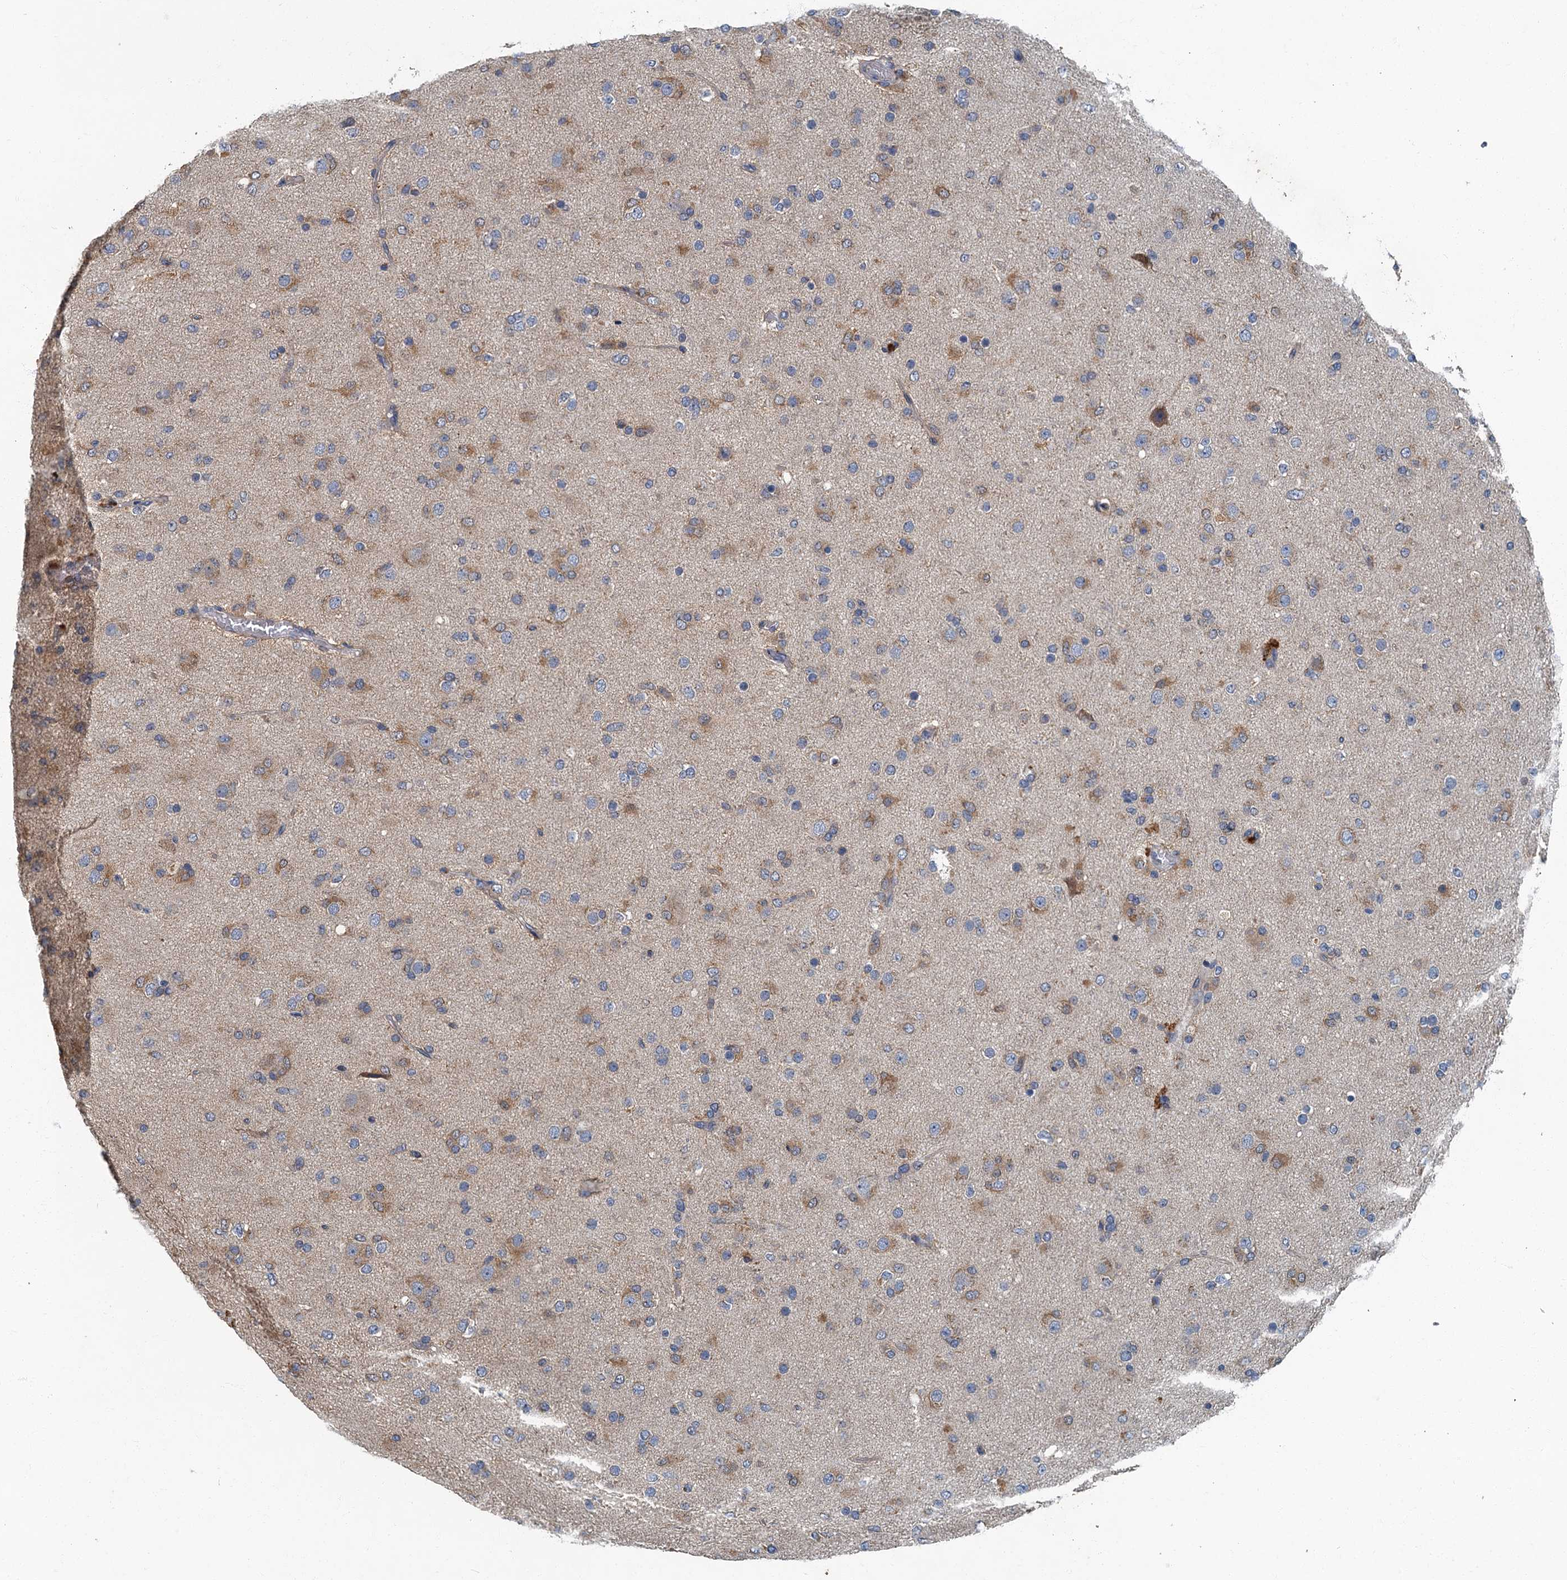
{"staining": {"intensity": "moderate", "quantity": "25%-75%", "location": "cytoplasmic/membranous"}, "tissue": "glioma", "cell_type": "Tumor cells", "image_type": "cancer", "snomed": [{"axis": "morphology", "description": "Glioma, malignant, Low grade"}, {"axis": "topography", "description": "Brain"}], "caption": "Tumor cells show moderate cytoplasmic/membranous staining in approximately 25%-75% of cells in glioma.", "gene": "DDX49", "patient": {"sex": "male", "age": 65}}